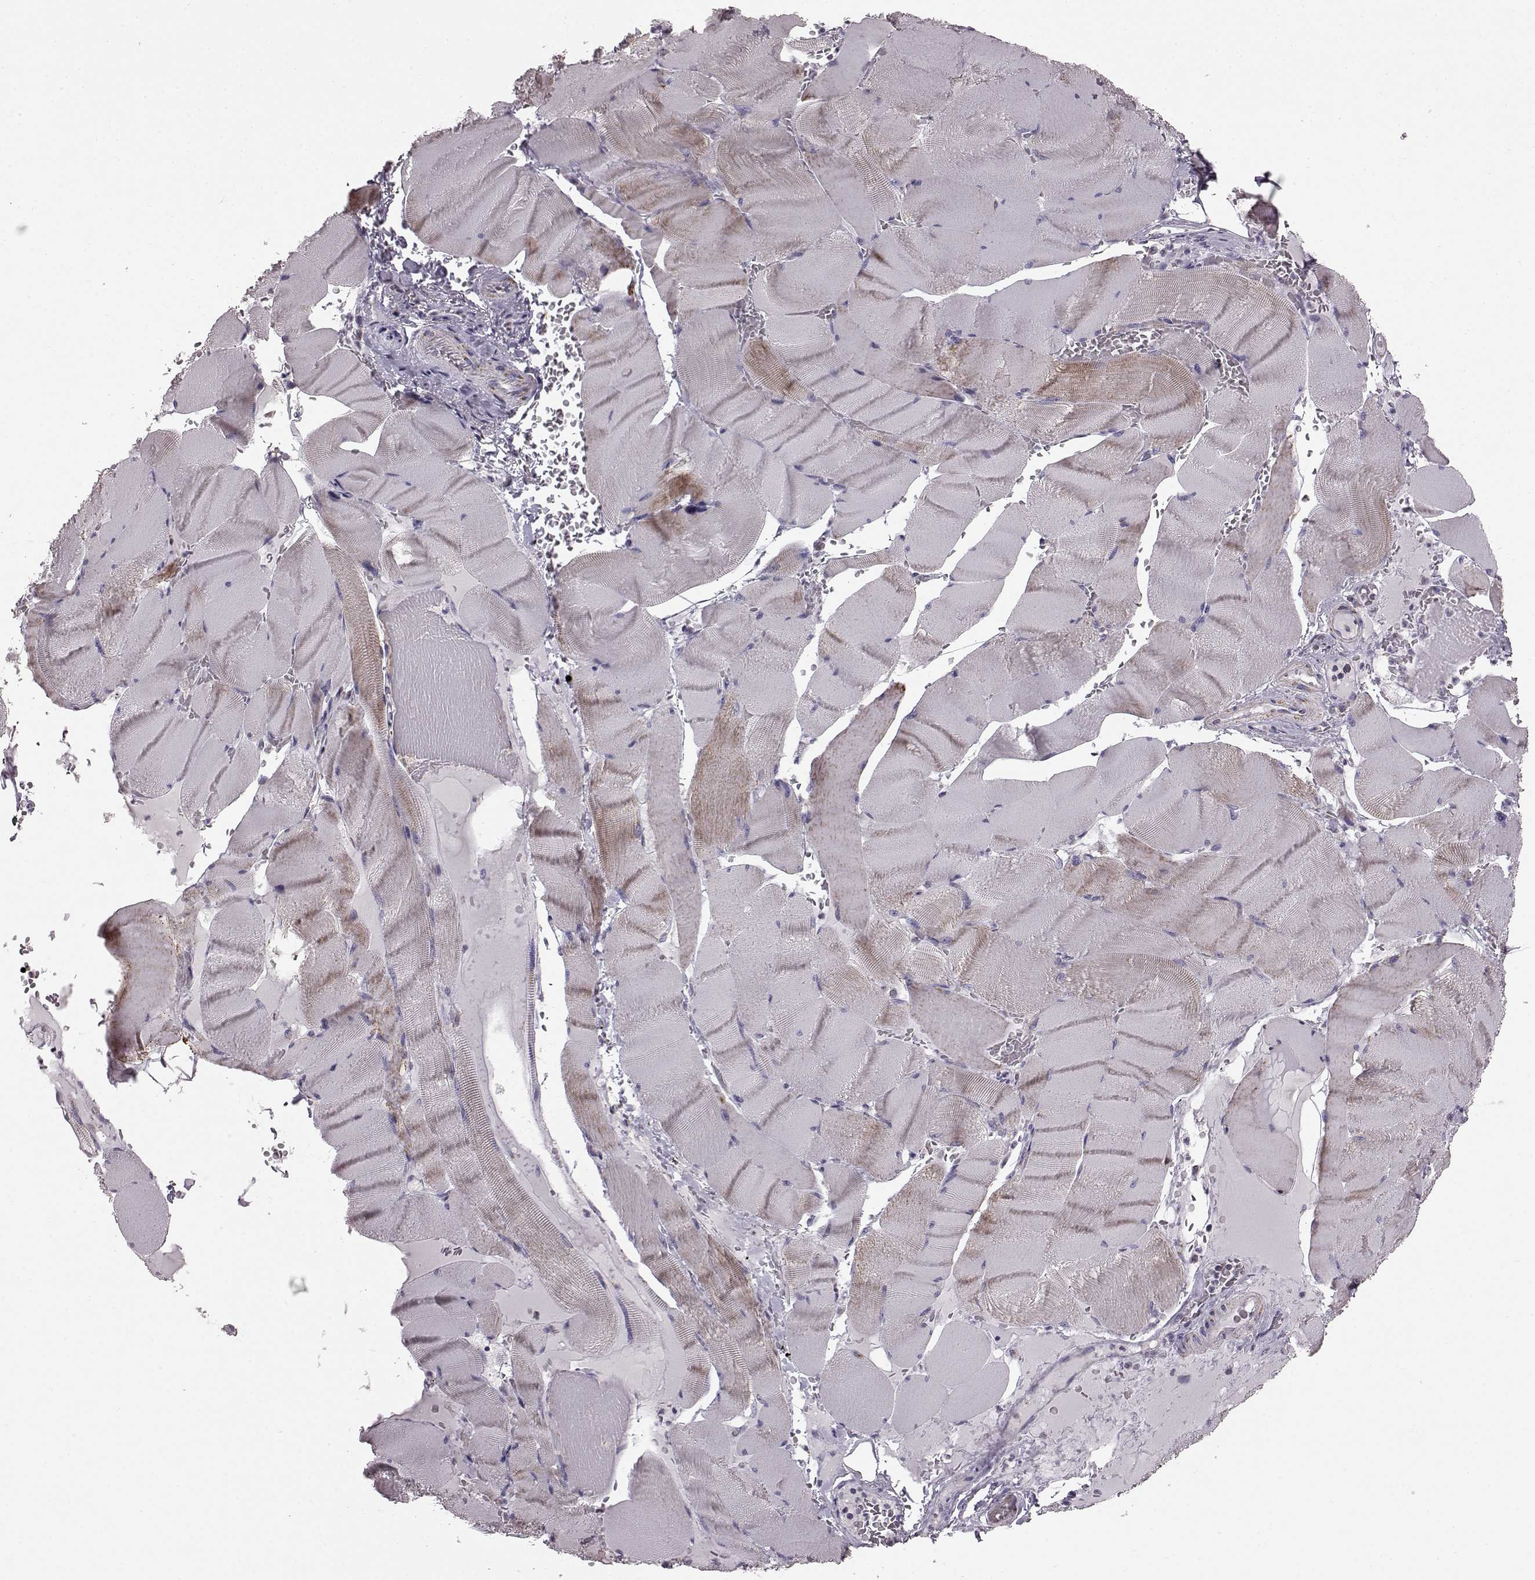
{"staining": {"intensity": "weak", "quantity": "<25%", "location": "cytoplasmic/membranous"}, "tissue": "skeletal muscle", "cell_type": "Myocytes", "image_type": "normal", "snomed": [{"axis": "morphology", "description": "Normal tissue, NOS"}, {"axis": "topography", "description": "Skeletal muscle"}], "caption": "Immunohistochemistry (IHC) micrograph of normal skeletal muscle stained for a protein (brown), which exhibits no positivity in myocytes. The staining is performed using DAB (3,3'-diaminobenzidine) brown chromogen with nuclei counter-stained in using hematoxylin.", "gene": "ATP5MF", "patient": {"sex": "male", "age": 56}}